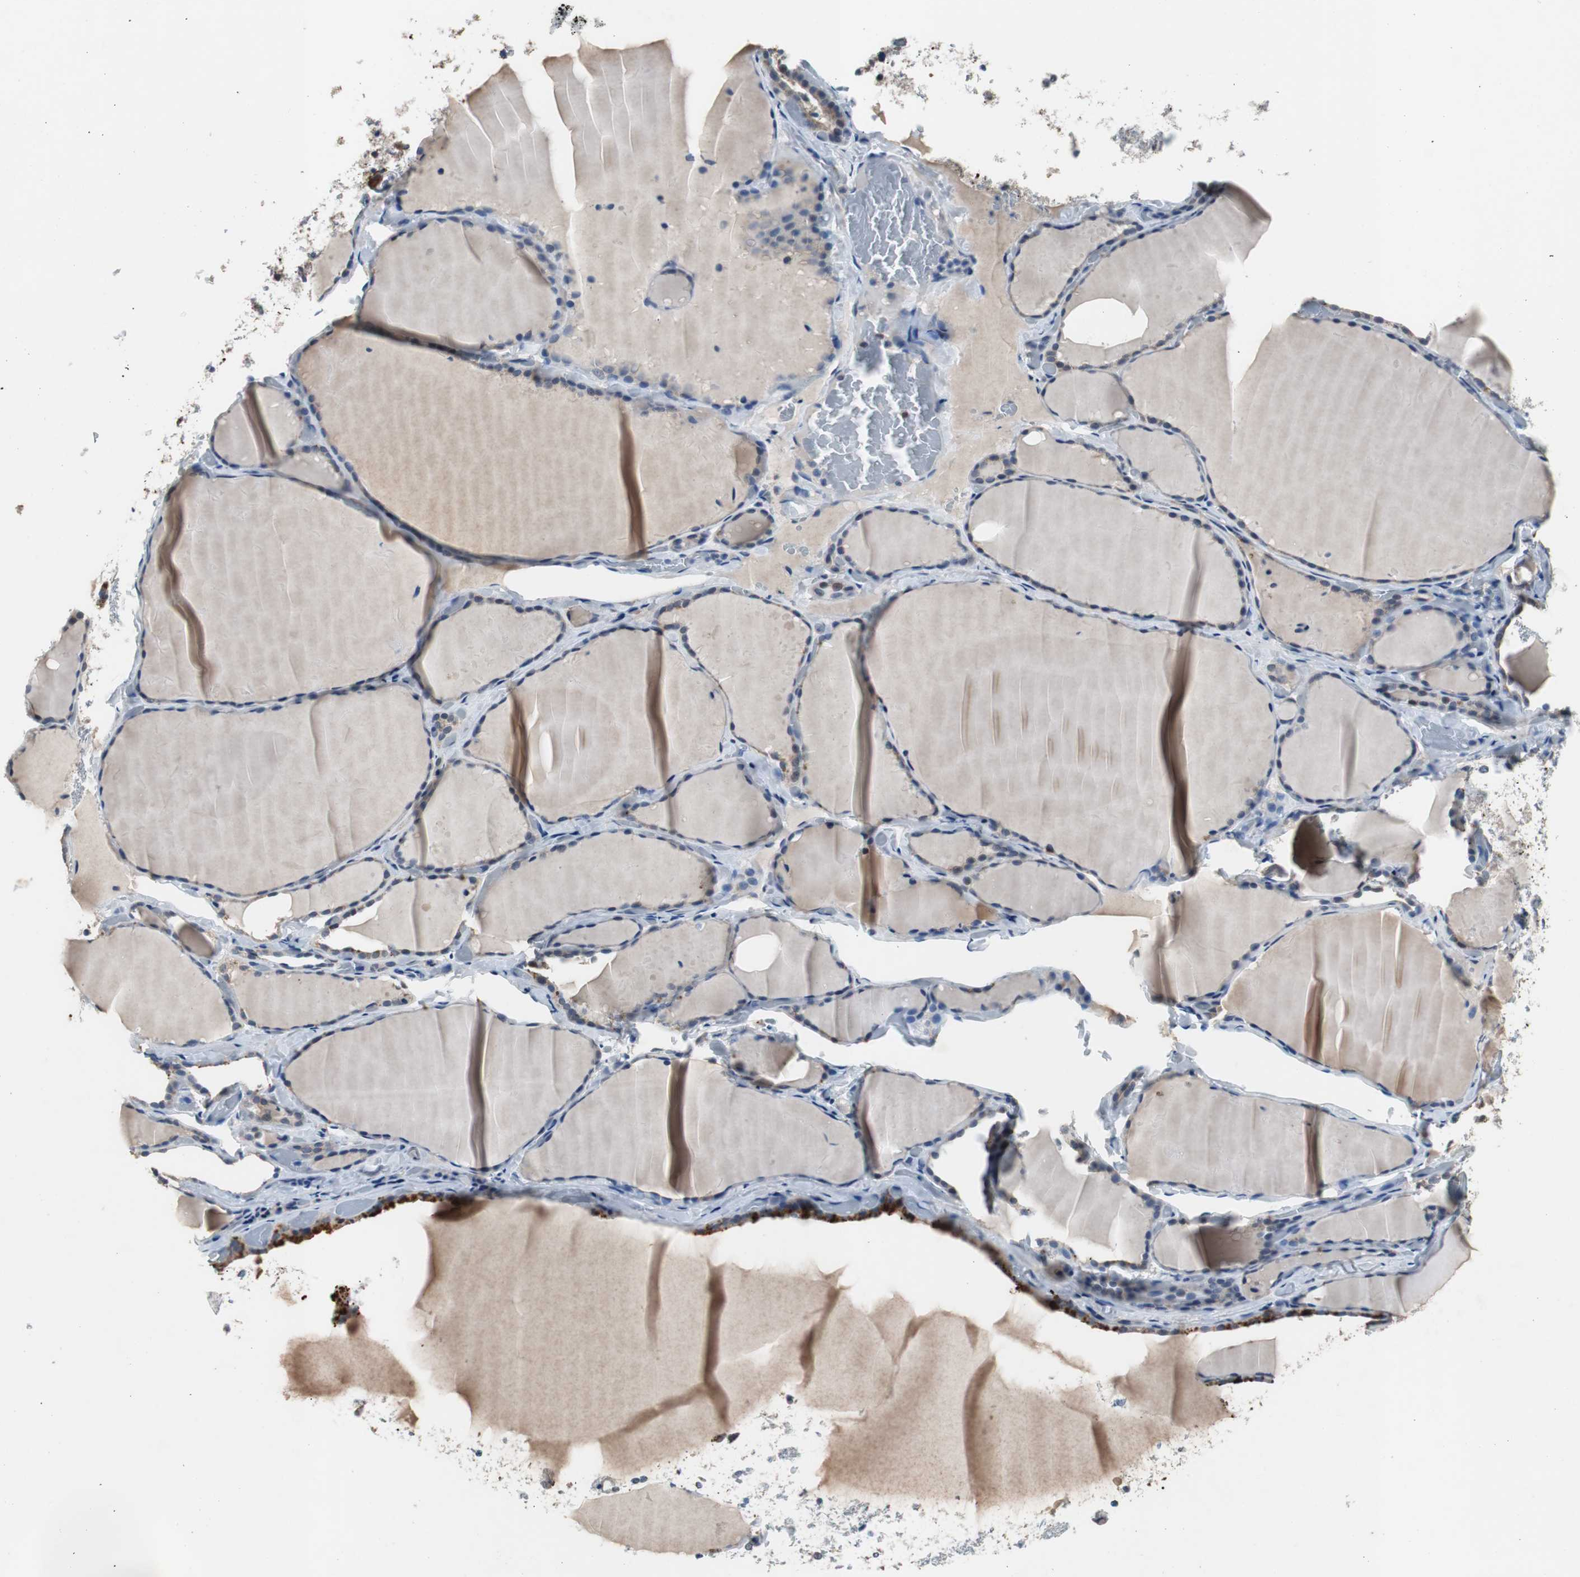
{"staining": {"intensity": "strong", "quantity": ">75%", "location": "cytoplasmic/membranous"}, "tissue": "thyroid gland", "cell_type": "Glandular cells", "image_type": "normal", "snomed": [{"axis": "morphology", "description": "Normal tissue, NOS"}, {"axis": "topography", "description": "Thyroid gland"}], "caption": "Strong cytoplasmic/membranous protein staining is identified in approximately >75% of glandular cells in thyroid gland.", "gene": "PITRM1", "patient": {"sex": "female", "age": 22}}